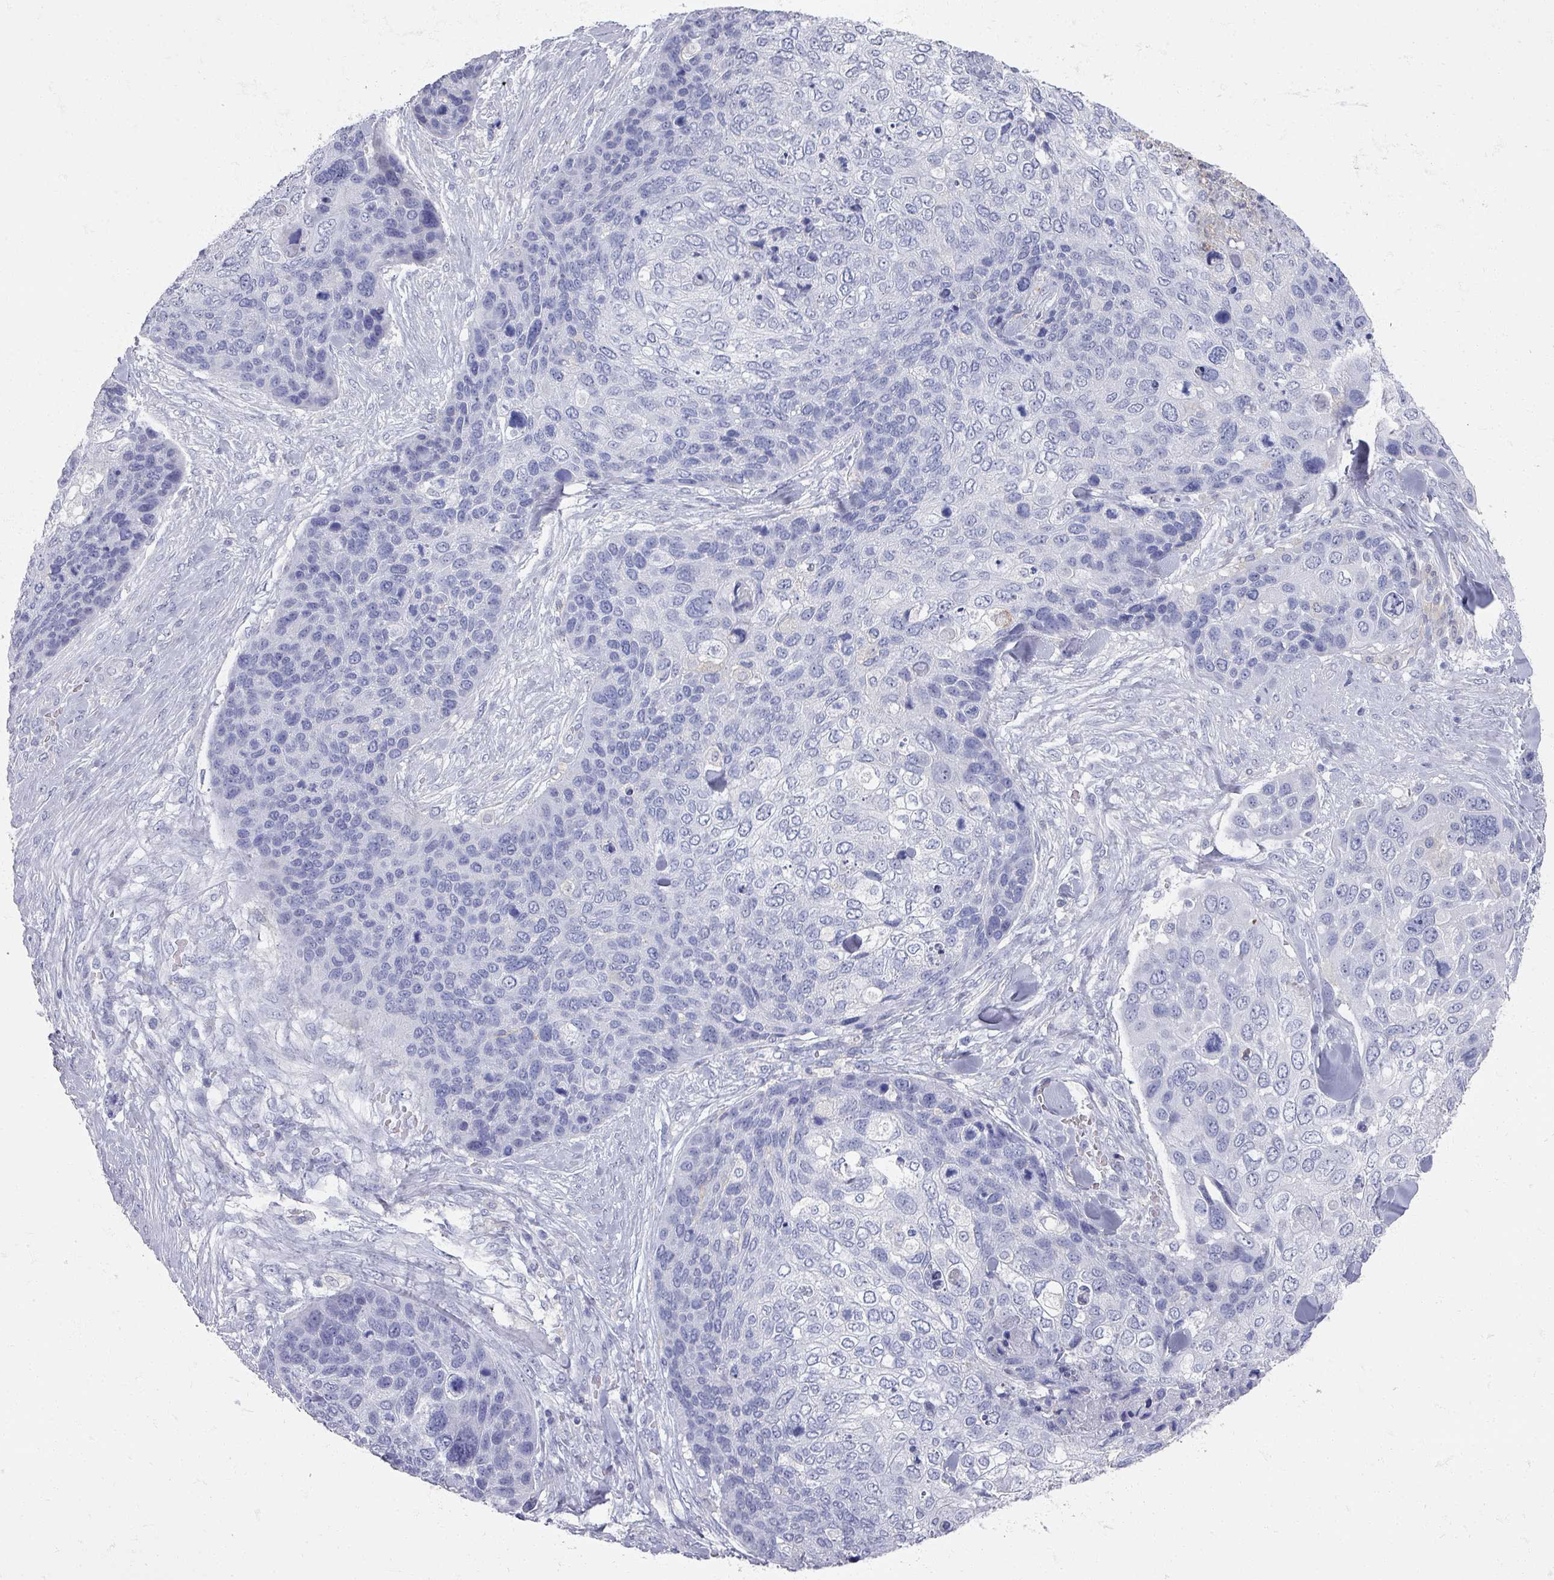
{"staining": {"intensity": "negative", "quantity": "none", "location": "none"}, "tissue": "skin cancer", "cell_type": "Tumor cells", "image_type": "cancer", "snomed": [{"axis": "morphology", "description": "Basal cell carcinoma"}, {"axis": "topography", "description": "Skin"}], "caption": "Tumor cells show no significant protein expression in skin cancer.", "gene": "OMG", "patient": {"sex": "female", "age": 74}}